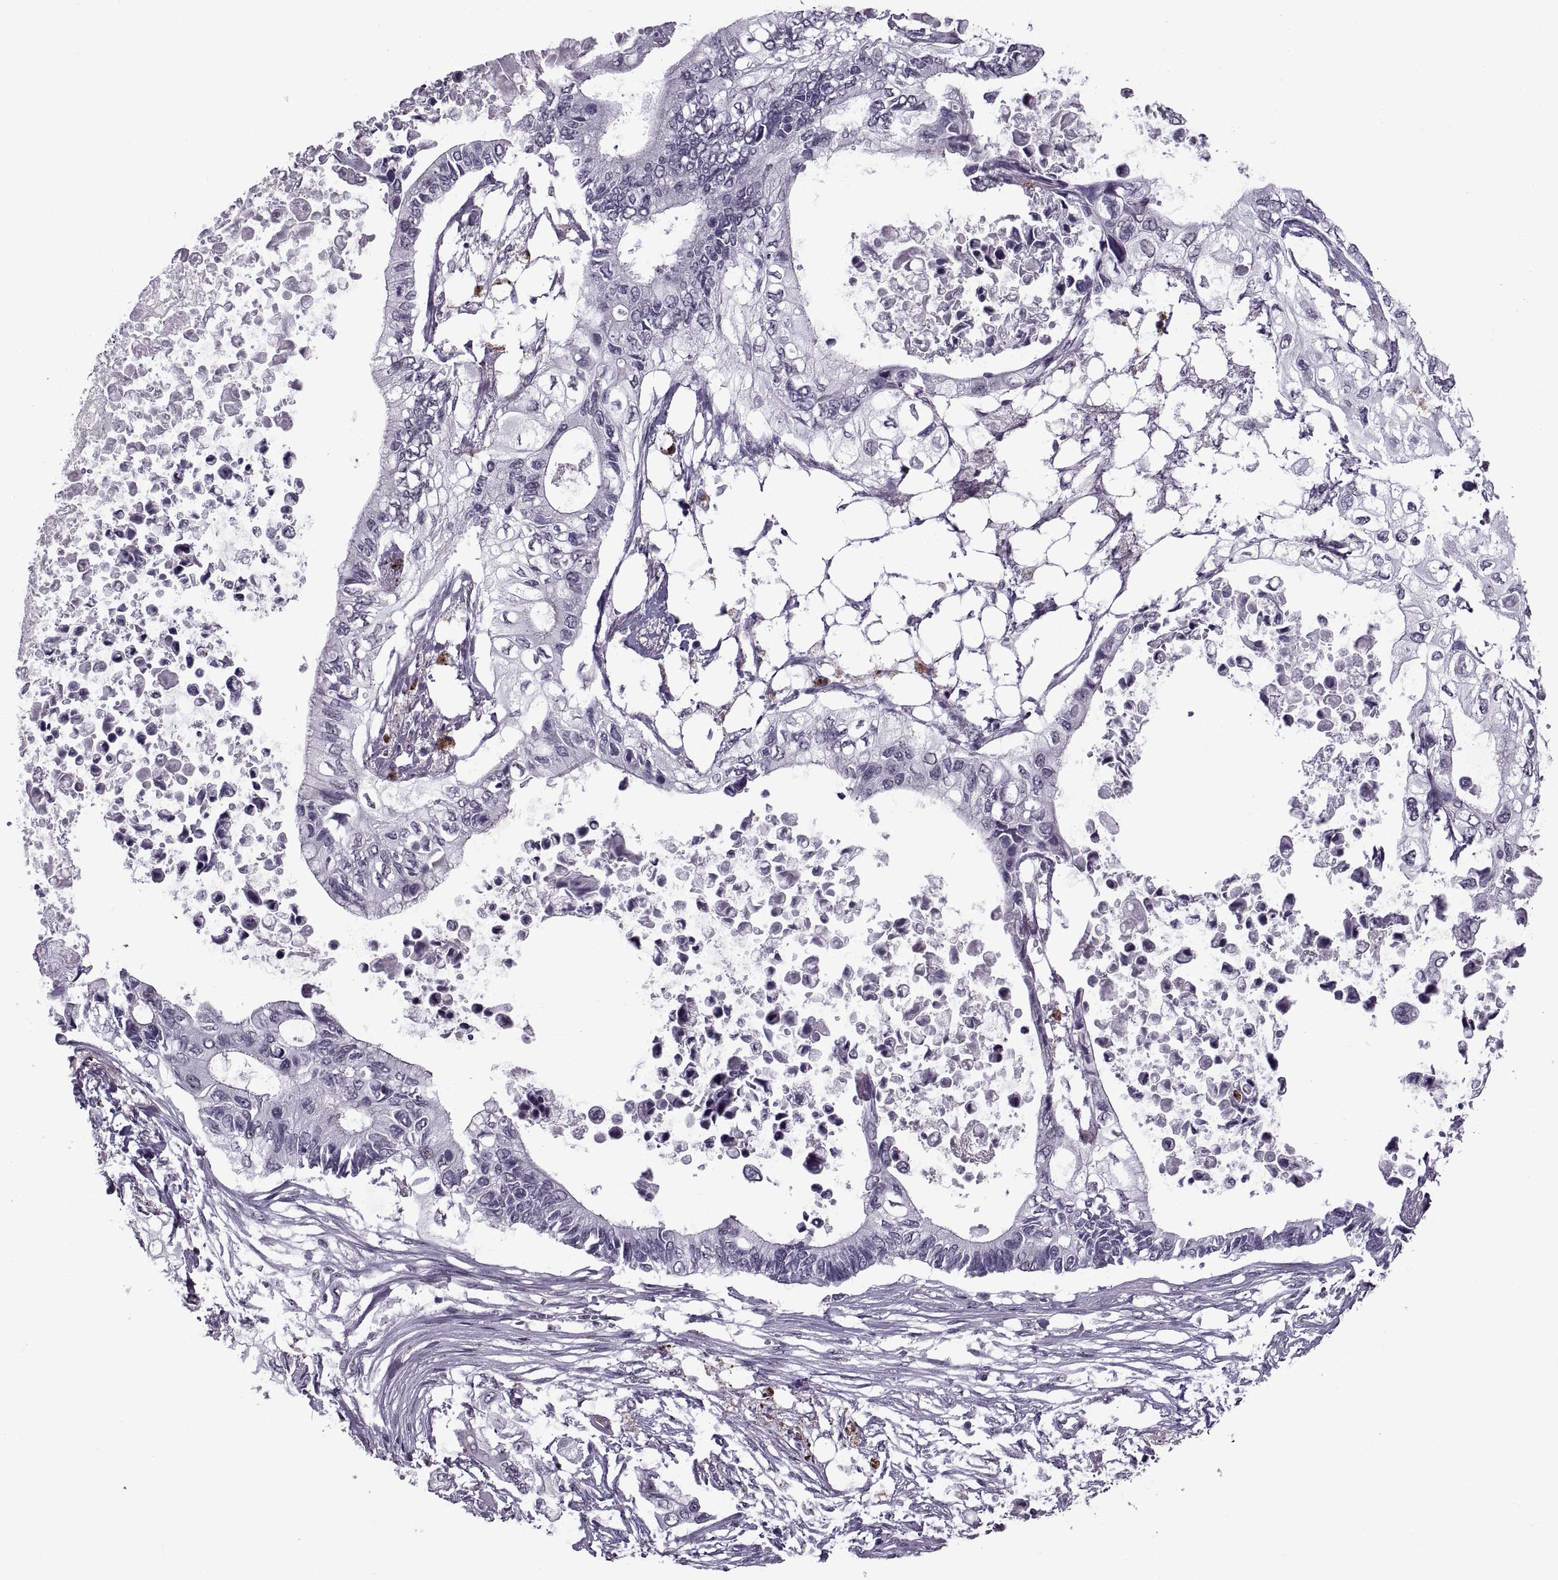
{"staining": {"intensity": "negative", "quantity": "none", "location": "none"}, "tissue": "pancreatic cancer", "cell_type": "Tumor cells", "image_type": "cancer", "snomed": [{"axis": "morphology", "description": "Adenocarcinoma, NOS"}, {"axis": "topography", "description": "Pancreas"}], "caption": "Tumor cells show no significant protein expression in adenocarcinoma (pancreatic).", "gene": "PRSS37", "patient": {"sex": "female", "age": 63}}